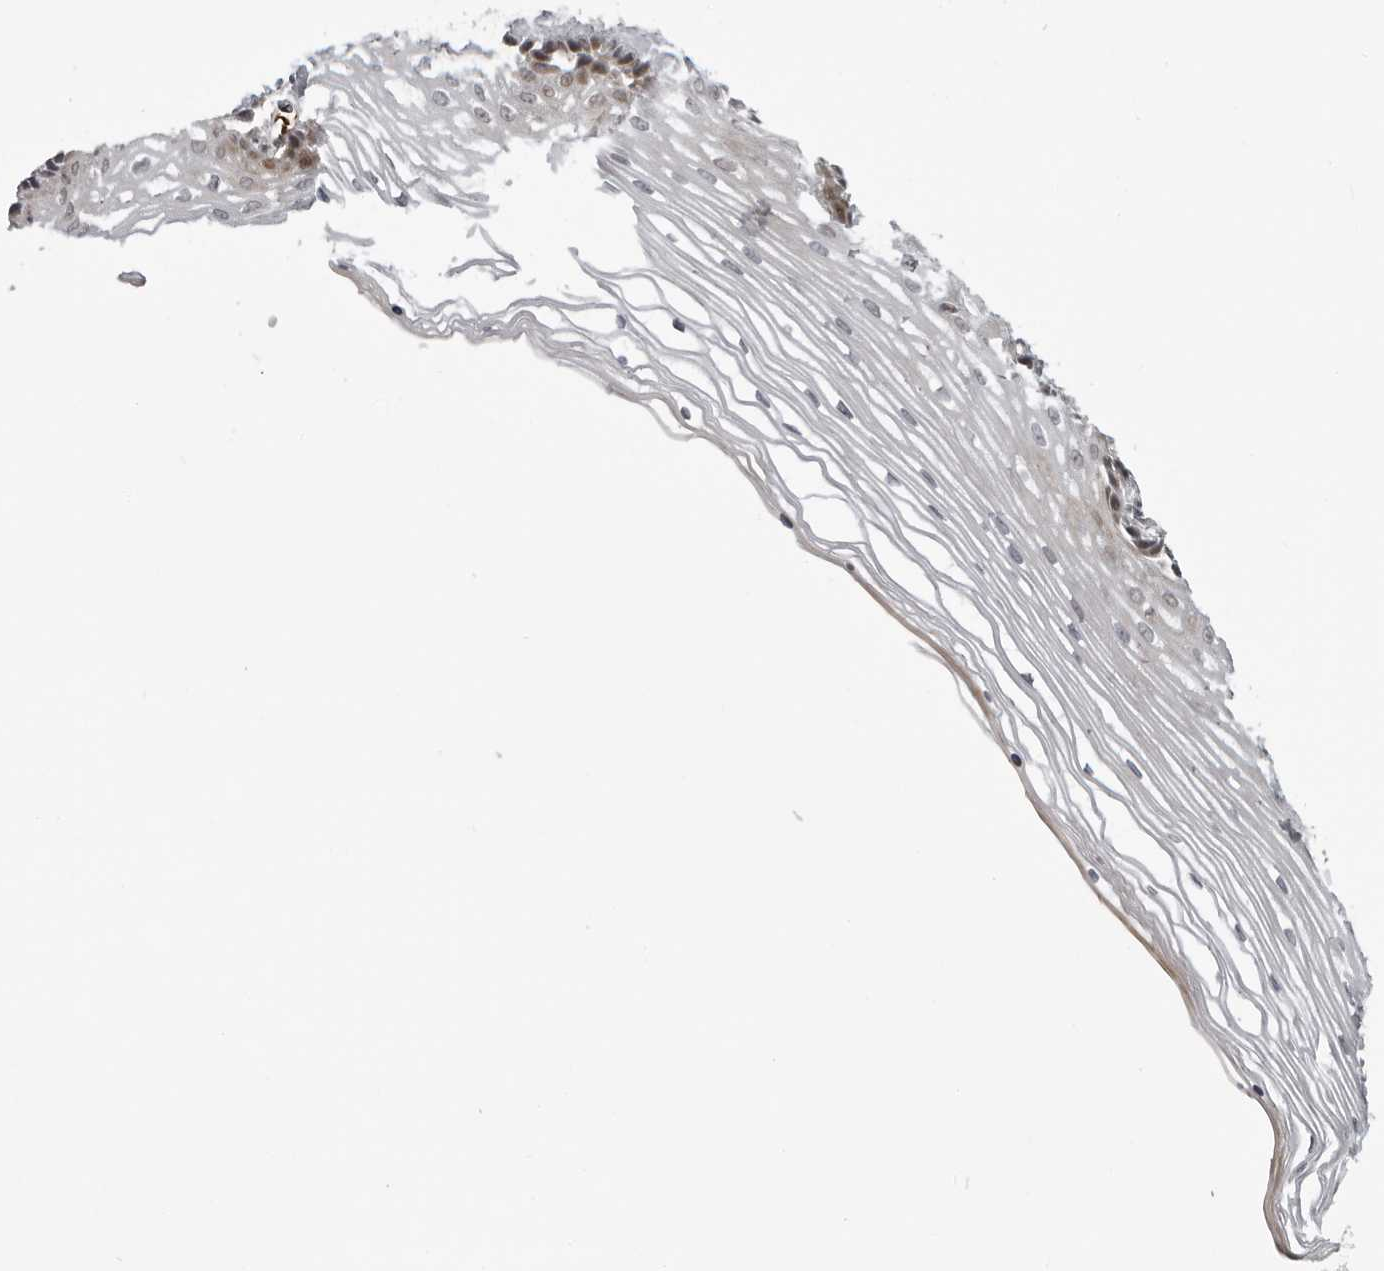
{"staining": {"intensity": "moderate", "quantity": "<25%", "location": "cytoplasmic/membranous,nuclear"}, "tissue": "vagina", "cell_type": "Squamous epithelial cells", "image_type": "normal", "snomed": [{"axis": "morphology", "description": "Normal tissue, NOS"}, {"axis": "topography", "description": "Vagina"}], "caption": "Squamous epithelial cells reveal low levels of moderate cytoplasmic/membranous,nuclear staining in approximately <25% of cells in benign vagina.", "gene": "THOP1", "patient": {"sex": "female", "age": 46}}